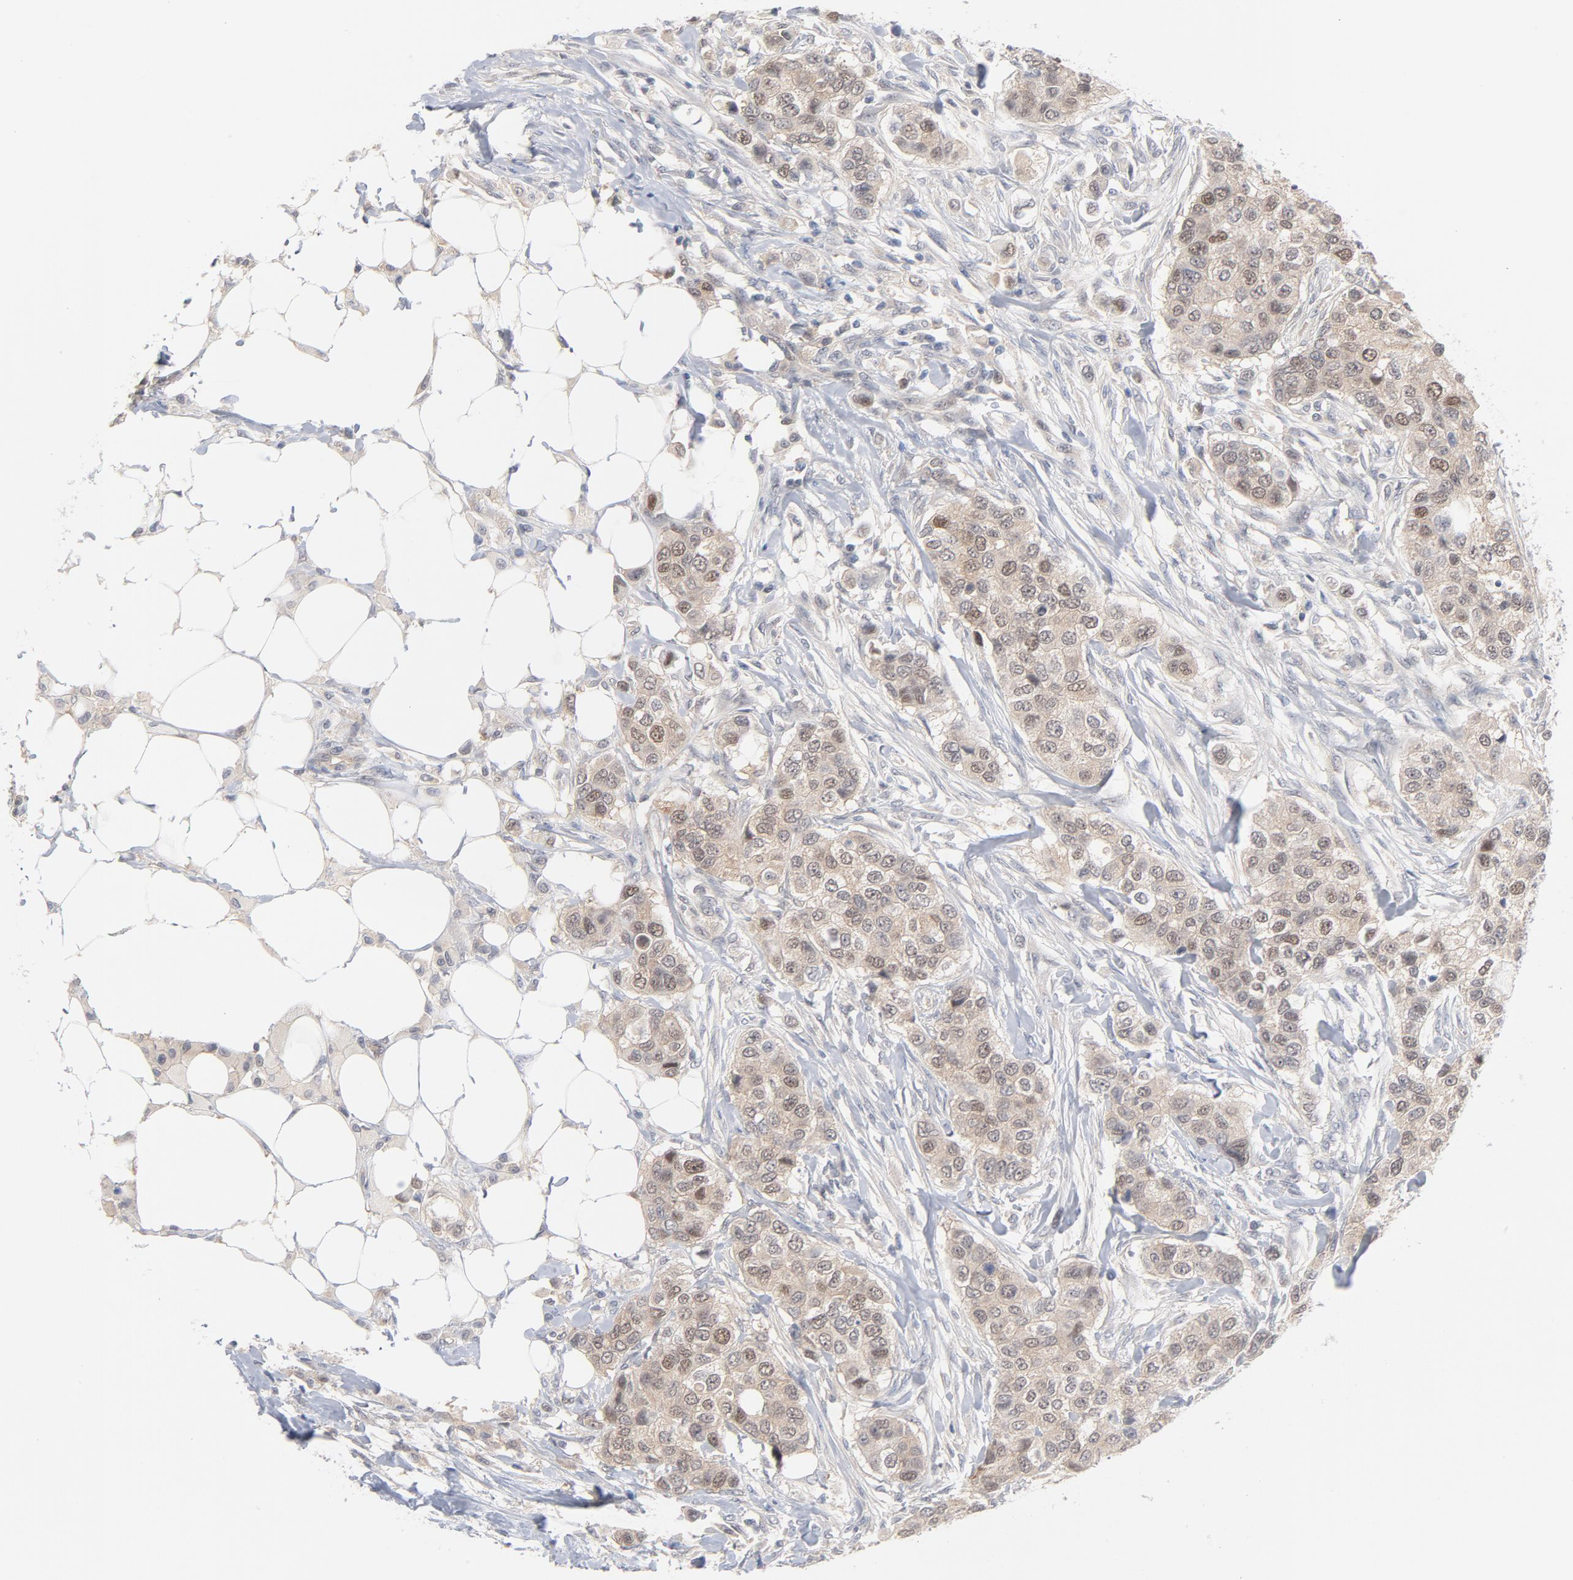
{"staining": {"intensity": "weak", "quantity": "<25%", "location": "nuclear"}, "tissue": "breast cancer", "cell_type": "Tumor cells", "image_type": "cancer", "snomed": [{"axis": "morphology", "description": "Normal tissue, NOS"}, {"axis": "morphology", "description": "Duct carcinoma"}, {"axis": "topography", "description": "Breast"}], "caption": "Human breast cancer stained for a protein using immunohistochemistry (IHC) exhibits no positivity in tumor cells.", "gene": "UBL4A", "patient": {"sex": "female", "age": 49}}